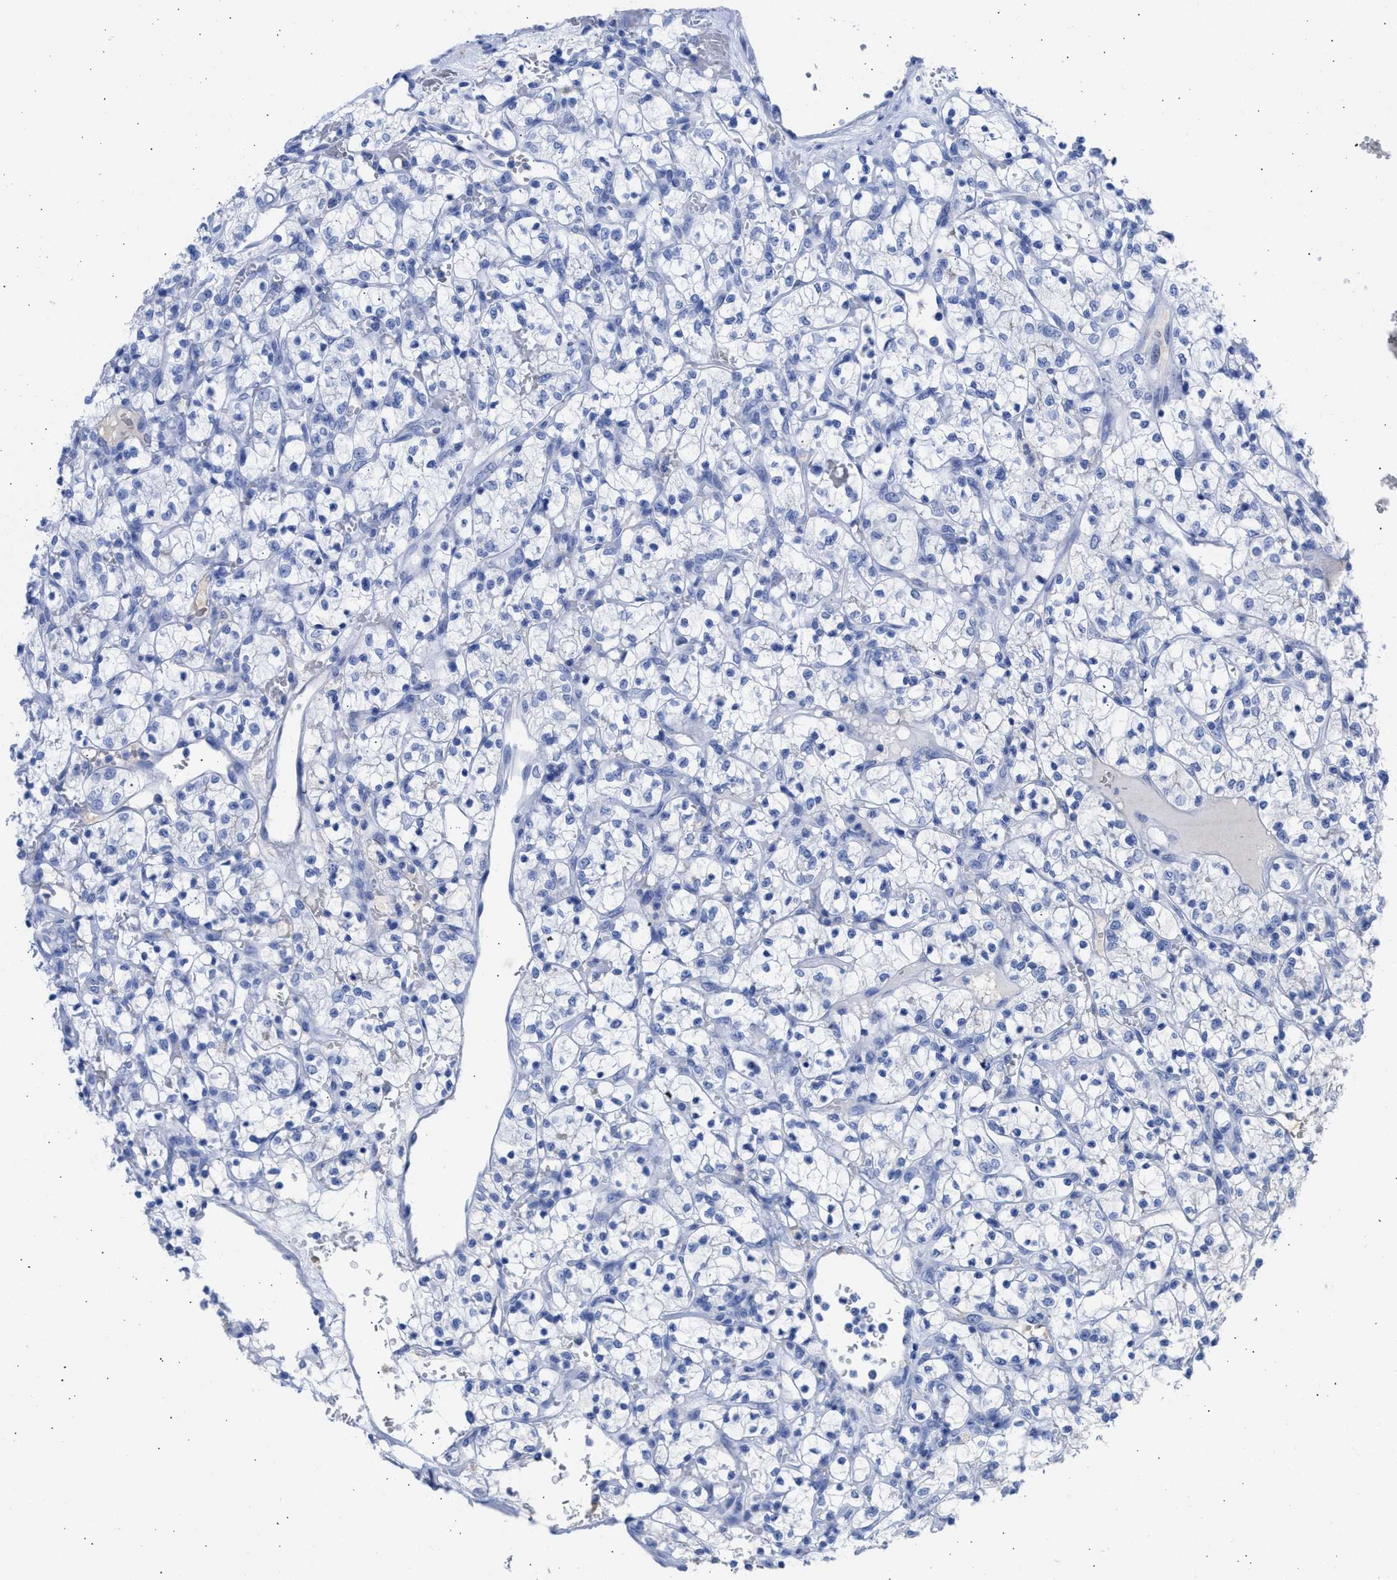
{"staining": {"intensity": "negative", "quantity": "none", "location": "none"}, "tissue": "renal cancer", "cell_type": "Tumor cells", "image_type": "cancer", "snomed": [{"axis": "morphology", "description": "Adenocarcinoma, NOS"}, {"axis": "topography", "description": "Kidney"}], "caption": "Human renal adenocarcinoma stained for a protein using immunohistochemistry displays no staining in tumor cells.", "gene": "RSPH1", "patient": {"sex": "female", "age": 69}}